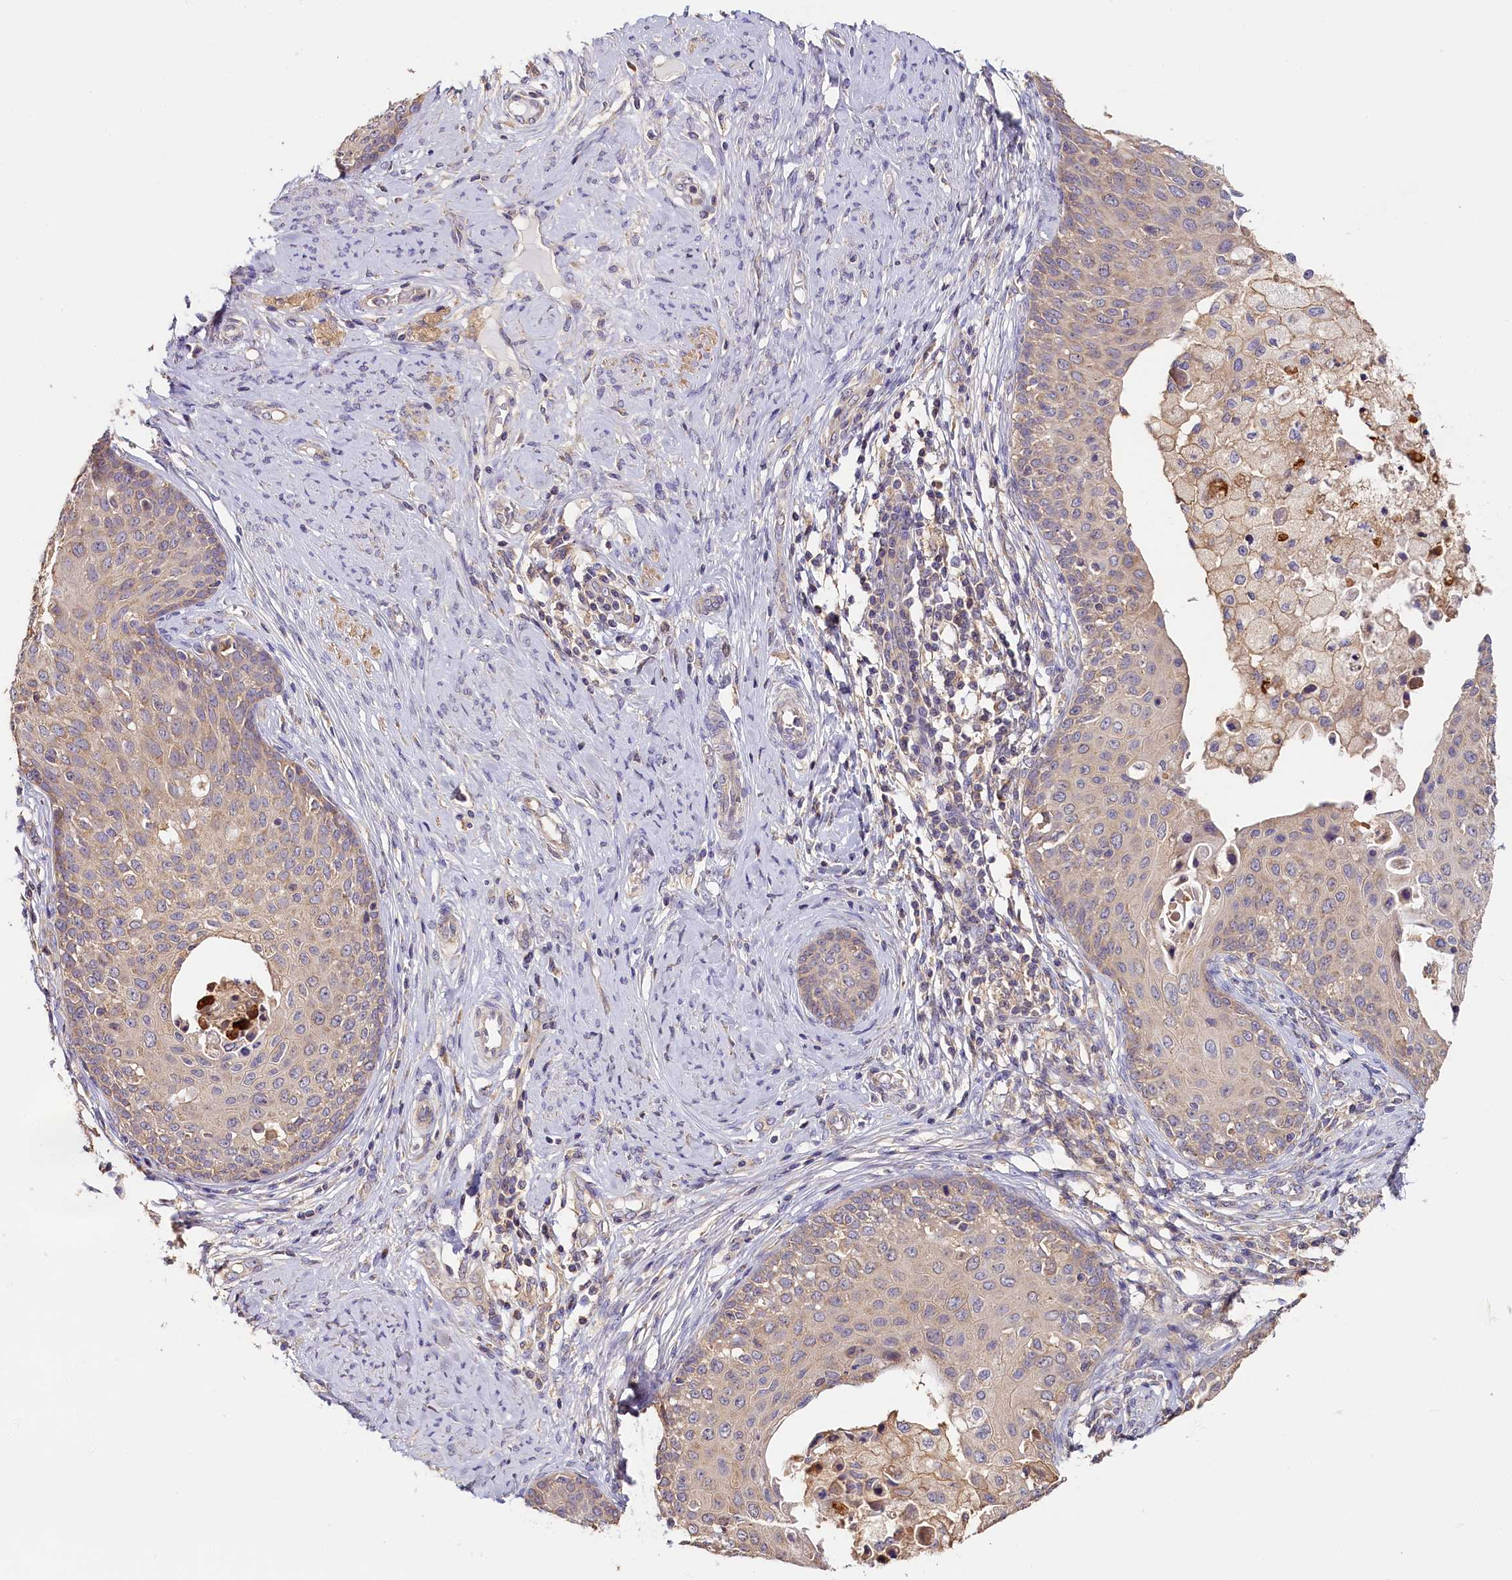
{"staining": {"intensity": "weak", "quantity": ">75%", "location": "cytoplasmic/membranous"}, "tissue": "cervical cancer", "cell_type": "Tumor cells", "image_type": "cancer", "snomed": [{"axis": "morphology", "description": "Squamous cell carcinoma, NOS"}, {"axis": "morphology", "description": "Adenocarcinoma, NOS"}, {"axis": "topography", "description": "Cervix"}], "caption": "Immunohistochemistry photomicrograph of cervical cancer (squamous cell carcinoma) stained for a protein (brown), which shows low levels of weak cytoplasmic/membranous positivity in about >75% of tumor cells.", "gene": "KATNB1", "patient": {"sex": "female", "age": 52}}